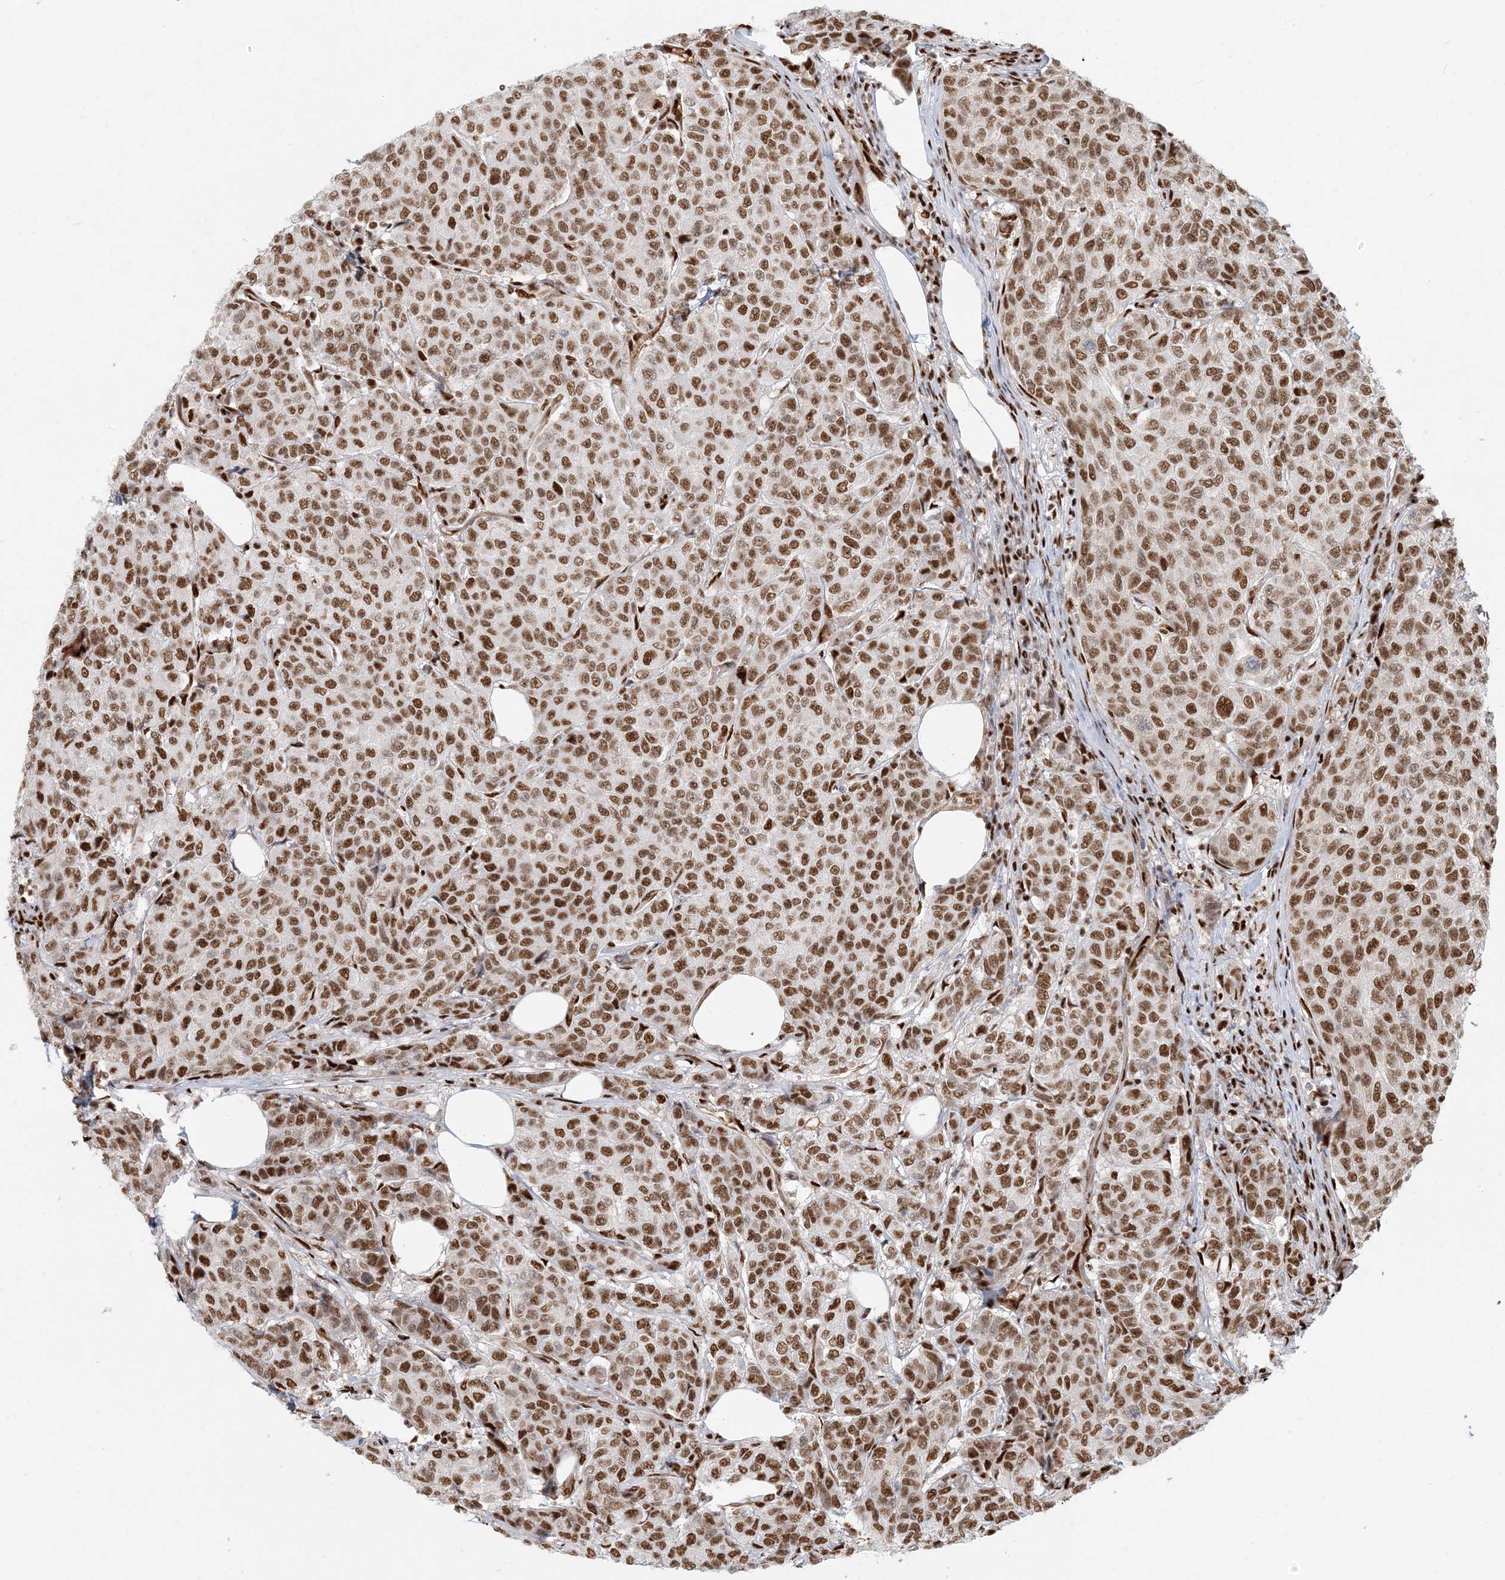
{"staining": {"intensity": "moderate", "quantity": ">75%", "location": "nuclear"}, "tissue": "breast cancer", "cell_type": "Tumor cells", "image_type": "cancer", "snomed": [{"axis": "morphology", "description": "Duct carcinoma"}, {"axis": "topography", "description": "Breast"}], "caption": "Breast cancer (invasive ductal carcinoma) was stained to show a protein in brown. There is medium levels of moderate nuclear staining in approximately >75% of tumor cells. (IHC, brightfield microscopy, high magnification).", "gene": "CKS2", "patient": {"sex": "female", "age": 55}}